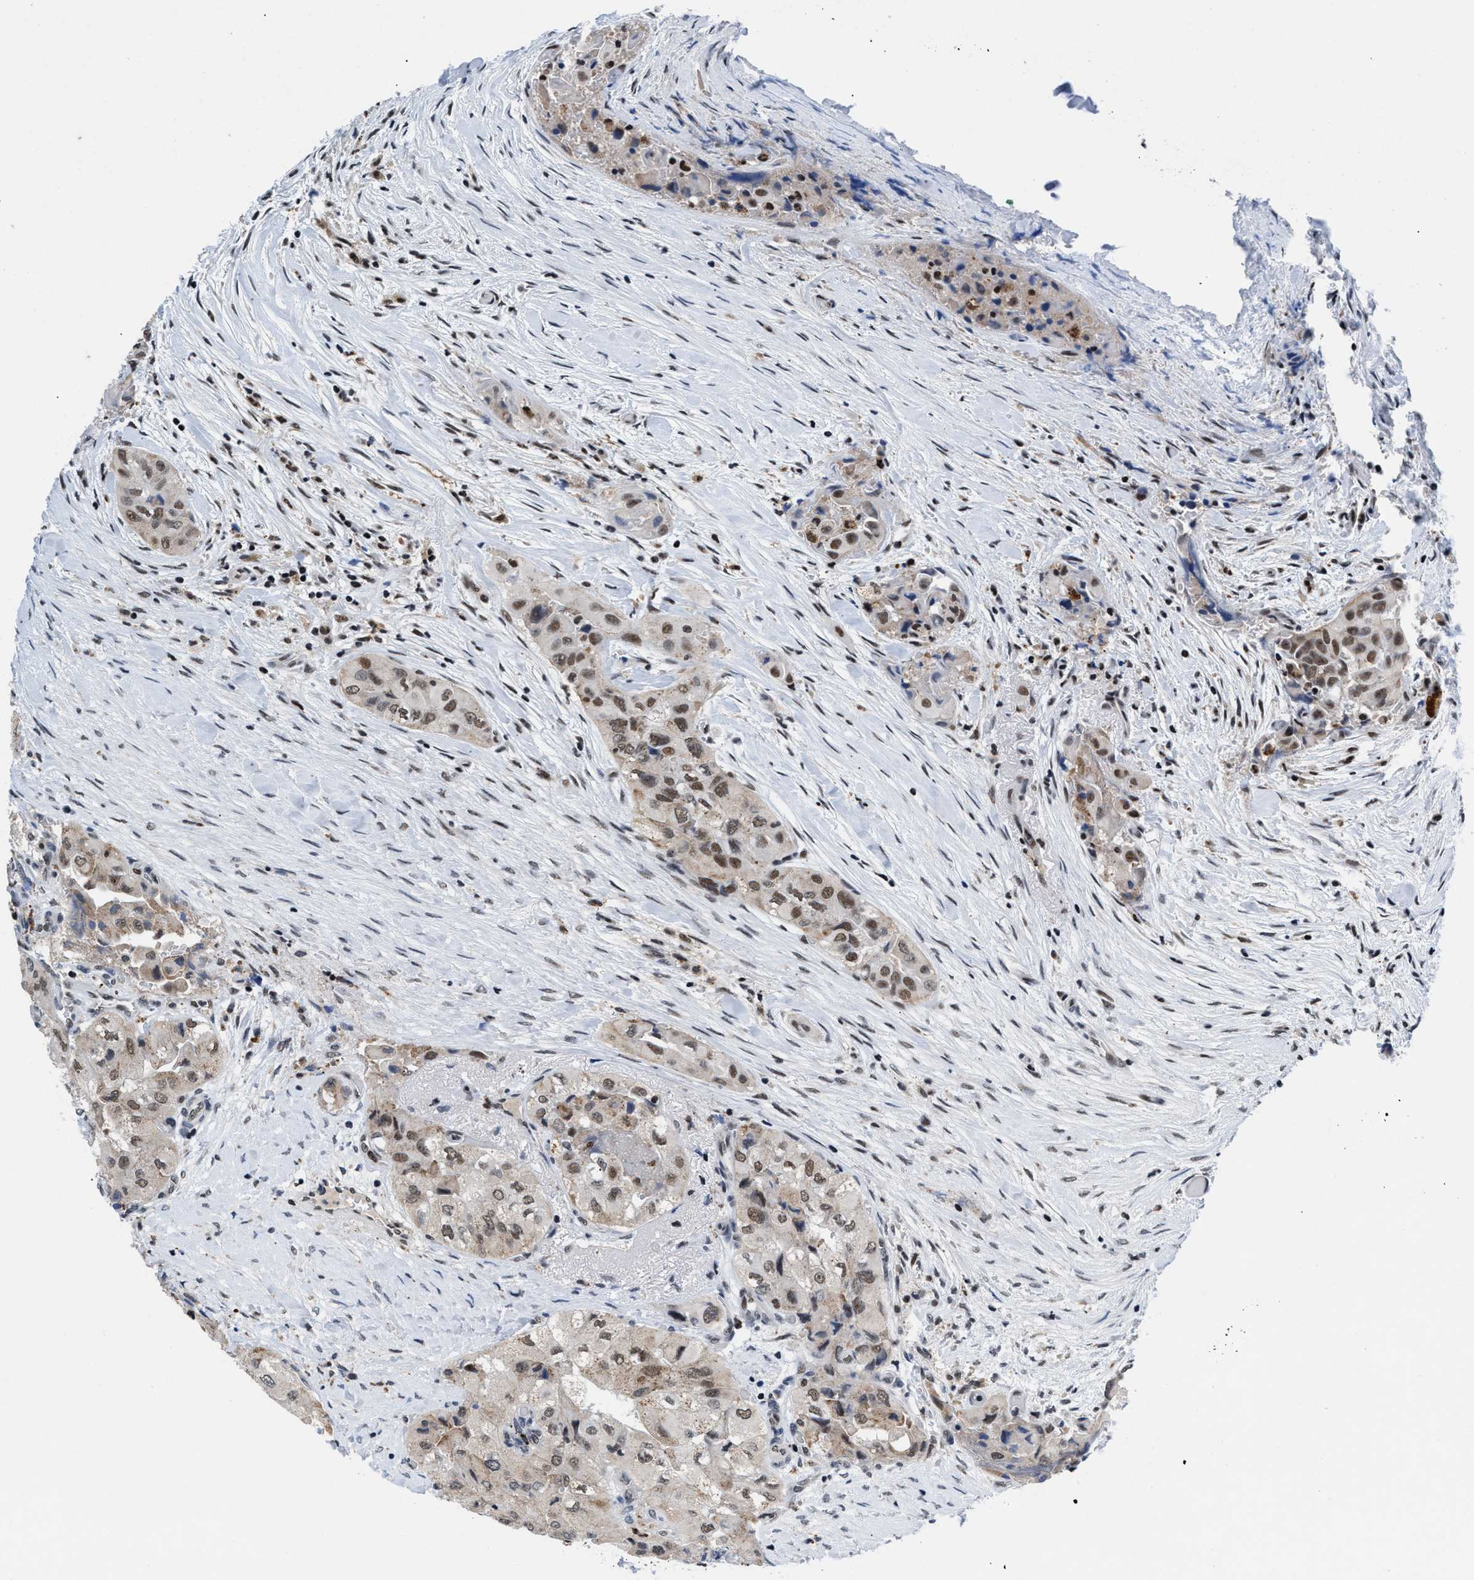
{"staining": {"intensity": "moderate", "quantity": "25%-75%", "location": "cytoplasmic/membranous,nuclear"}, "tissue": "thyroid cancer", "cell_type": "Tumor cells", "image_type": "cancer", "snomed": [{"axis": "morphology", "description": "Papillary adenocarcinoma, NOS"}, {"axis": "topography", "description": "Thyroid gland"}], "caption": "High-power microscopy captured an immunohistochemistry image of thyroid cancer (papillary adenocarcinoma), revealing moderate cytoplasmic/membranous and nuclear expression in about 25%-75% of tumor cells.", "gene": "WDR81", "patient": {"sex": "female", "age": 59}}